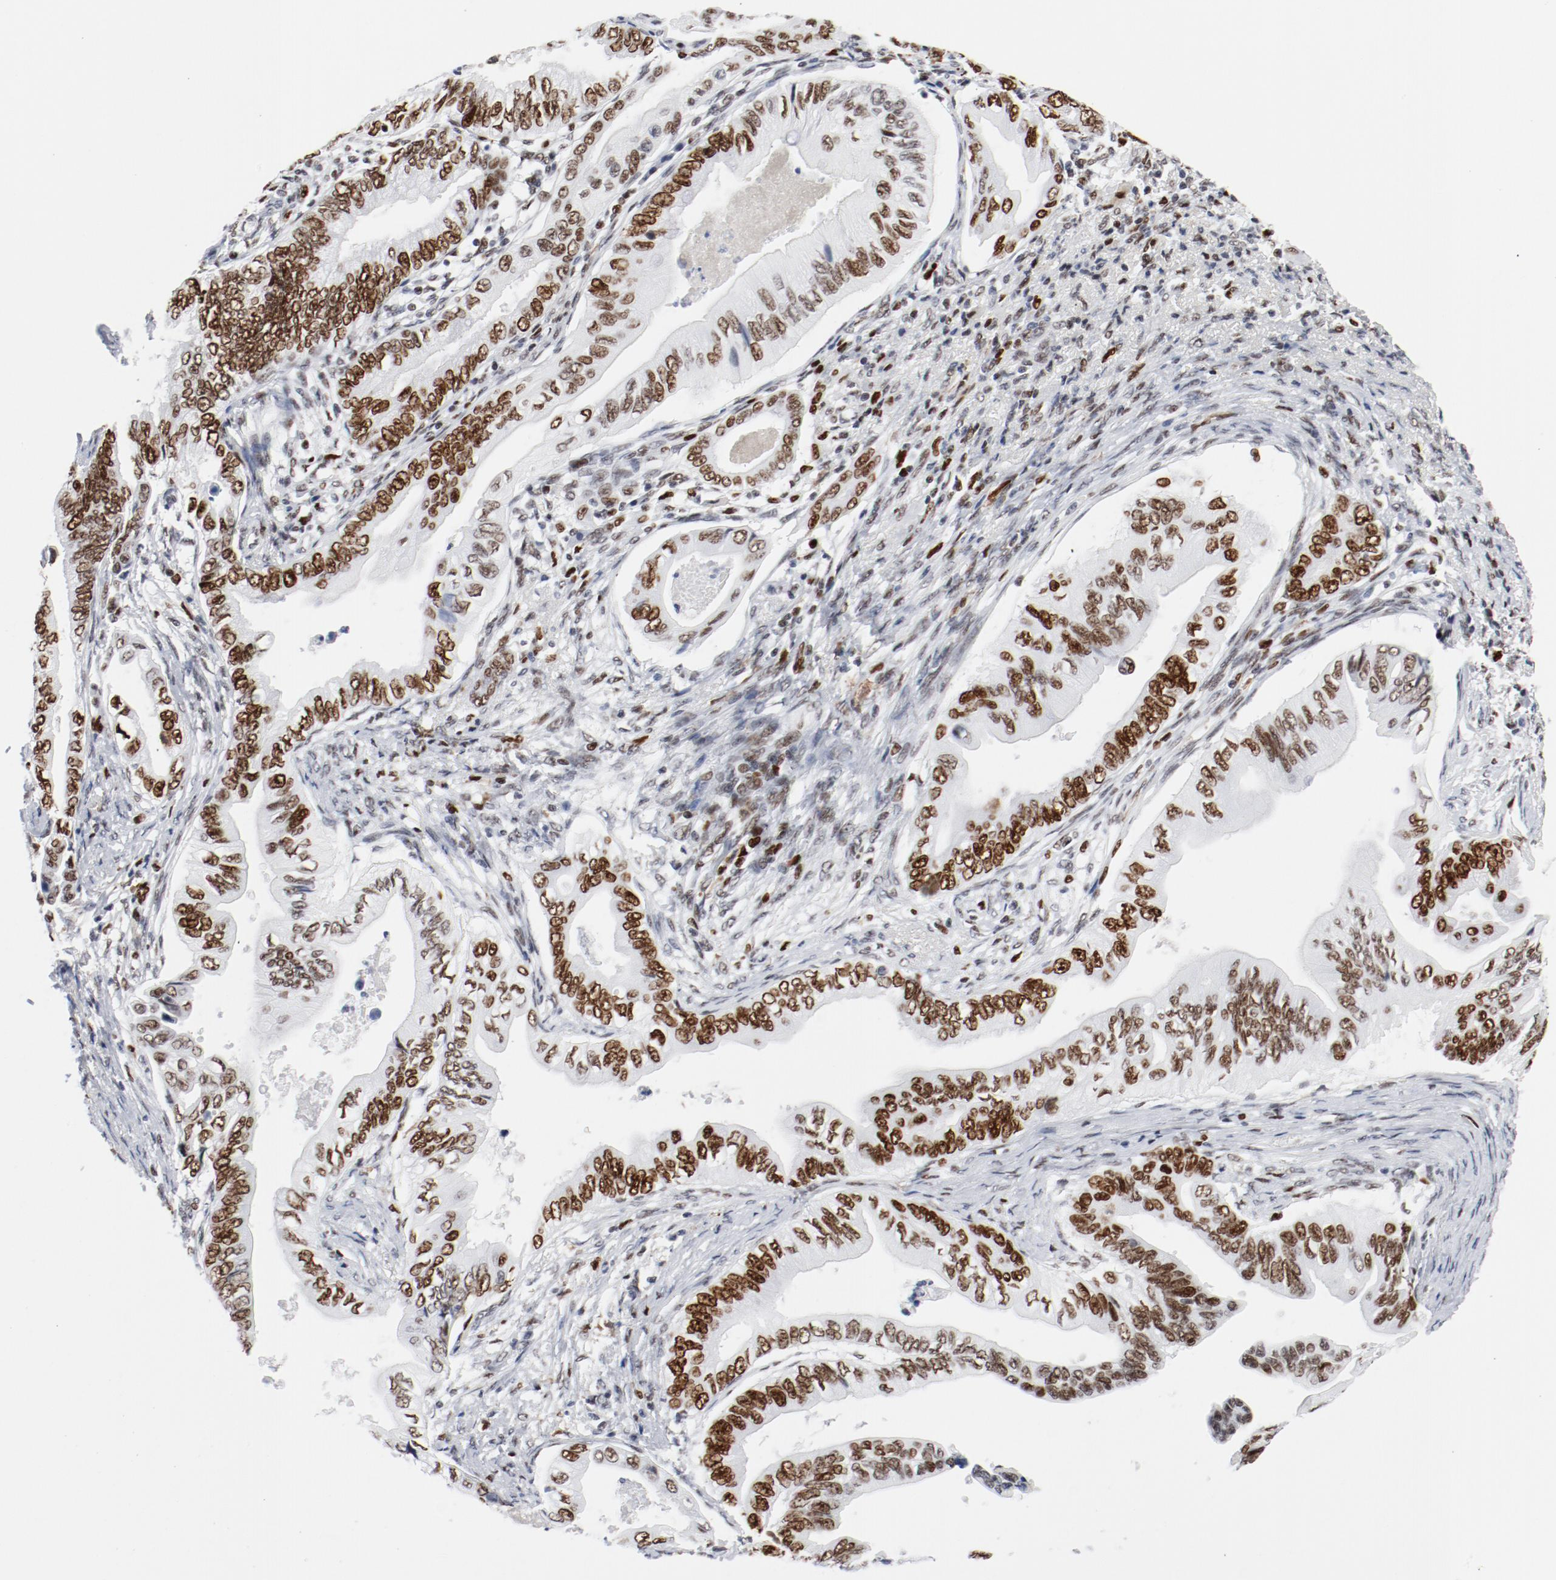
{"staining": {"intensity": "strong", "quantity": ">75%", "location": "nuclear"}, "tissue": "pancreatic cancer", "cell_type": "Tumor cells", "image_type": "cancer", "snomed": [{"axis": "morphology", "description": "Adenocarcinoma, NOS"}, {"axis": "topography", "description": "Pancreas"}], "caption": "Pancreatic adenocarcinoma tissue shows strong nuclear positivity in approximately >75% of tumor cells, visualized by immunohistochemistry.", "gene": "POLD1", "patient": {"sex": "female", "age": 66}}